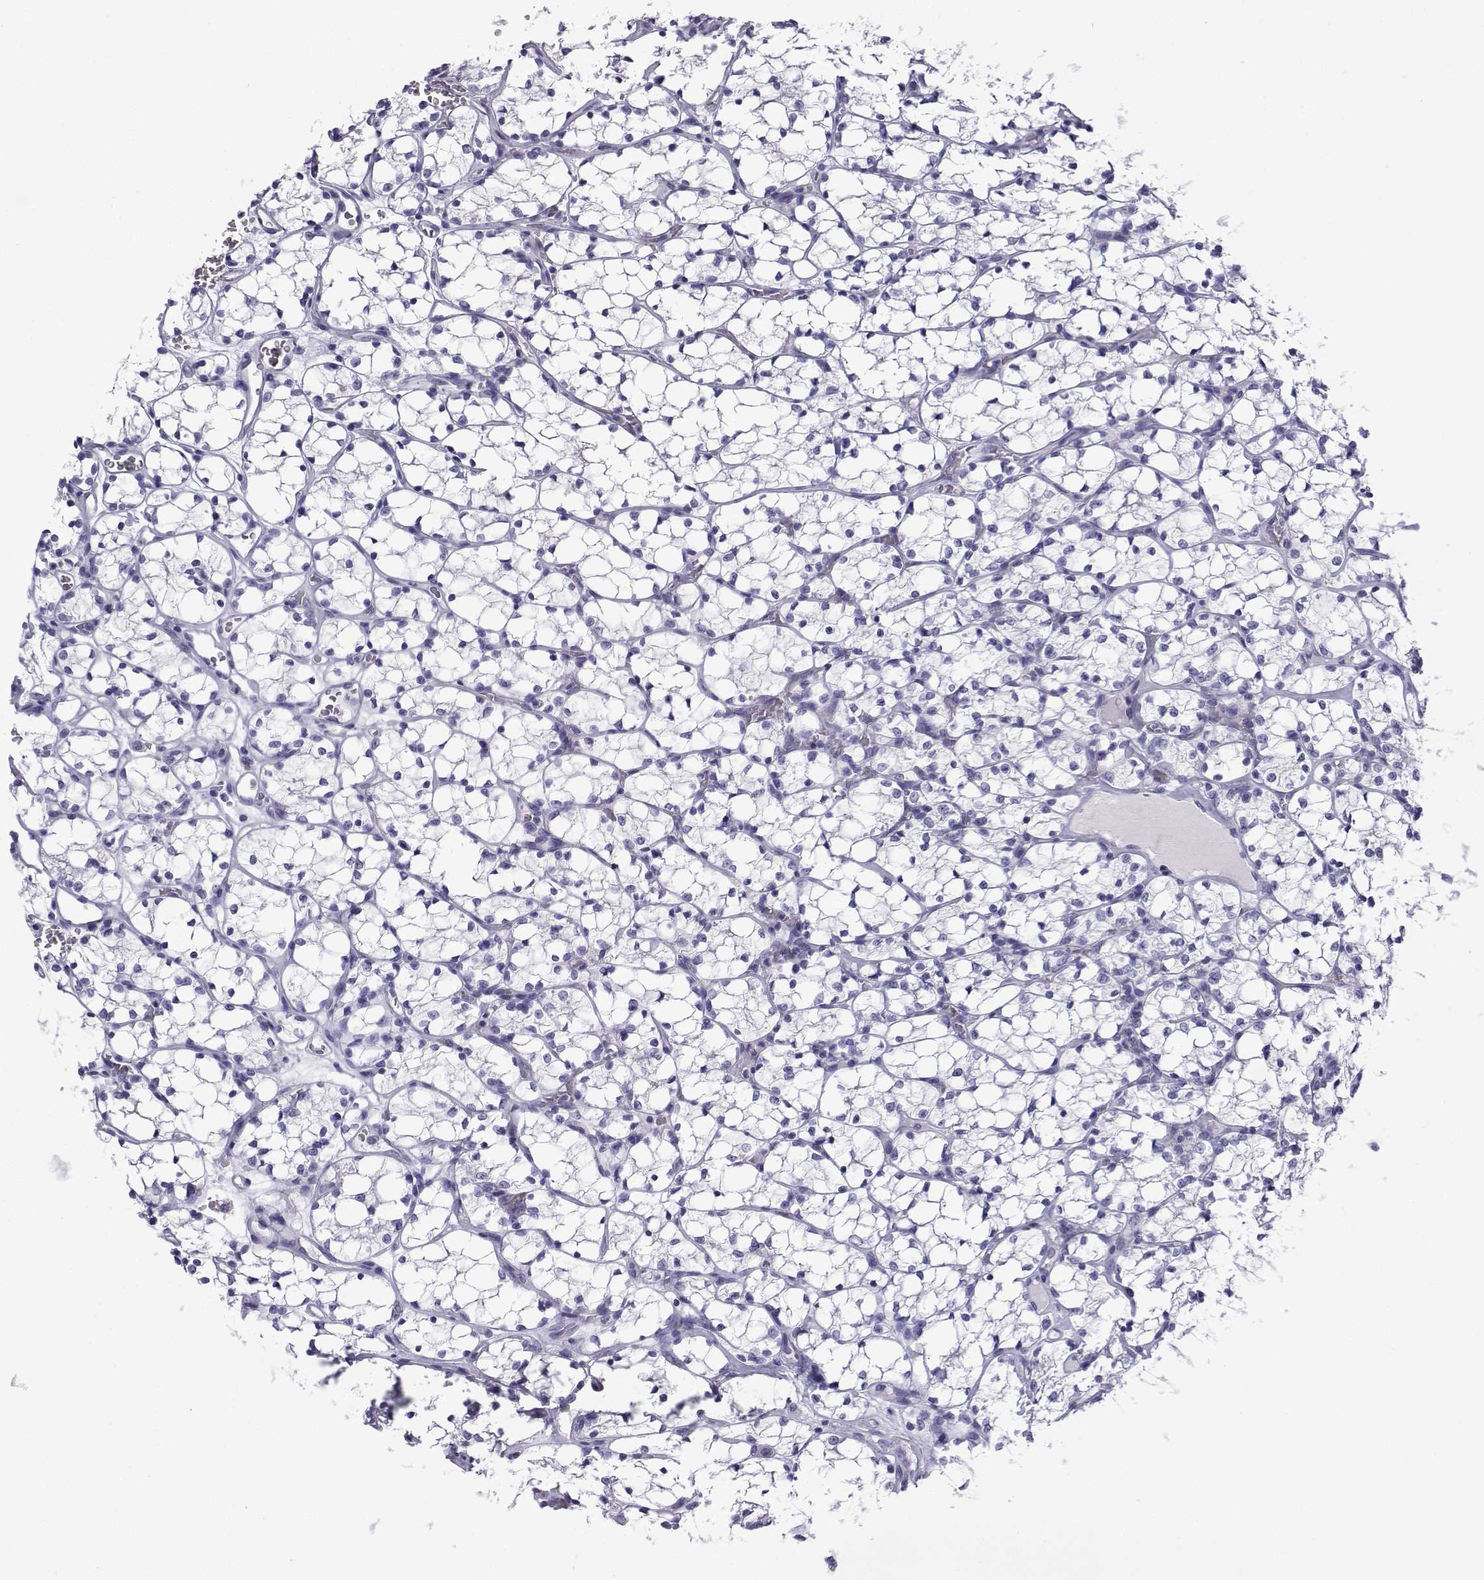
{"staining": {"intensity": "negative", "quantity": "none", "location": "none"}, "tissue": "renal cancer", "cell_type": "Tumor cells", "image_type": "cancer", "snomed": [{"axis": "morphology", "description": "Adenocarcinoma, NOS"}, {"axis": "topography", "description": "Kidney"}], "caption": "Immunohistochemistry (IHC) image of renal adenocarcinoma stained for a protein (brown), which demonstrates no staining in tumor cells.", "gene": "TRIM46", "patient": {"sex": "female", "age": 69}}